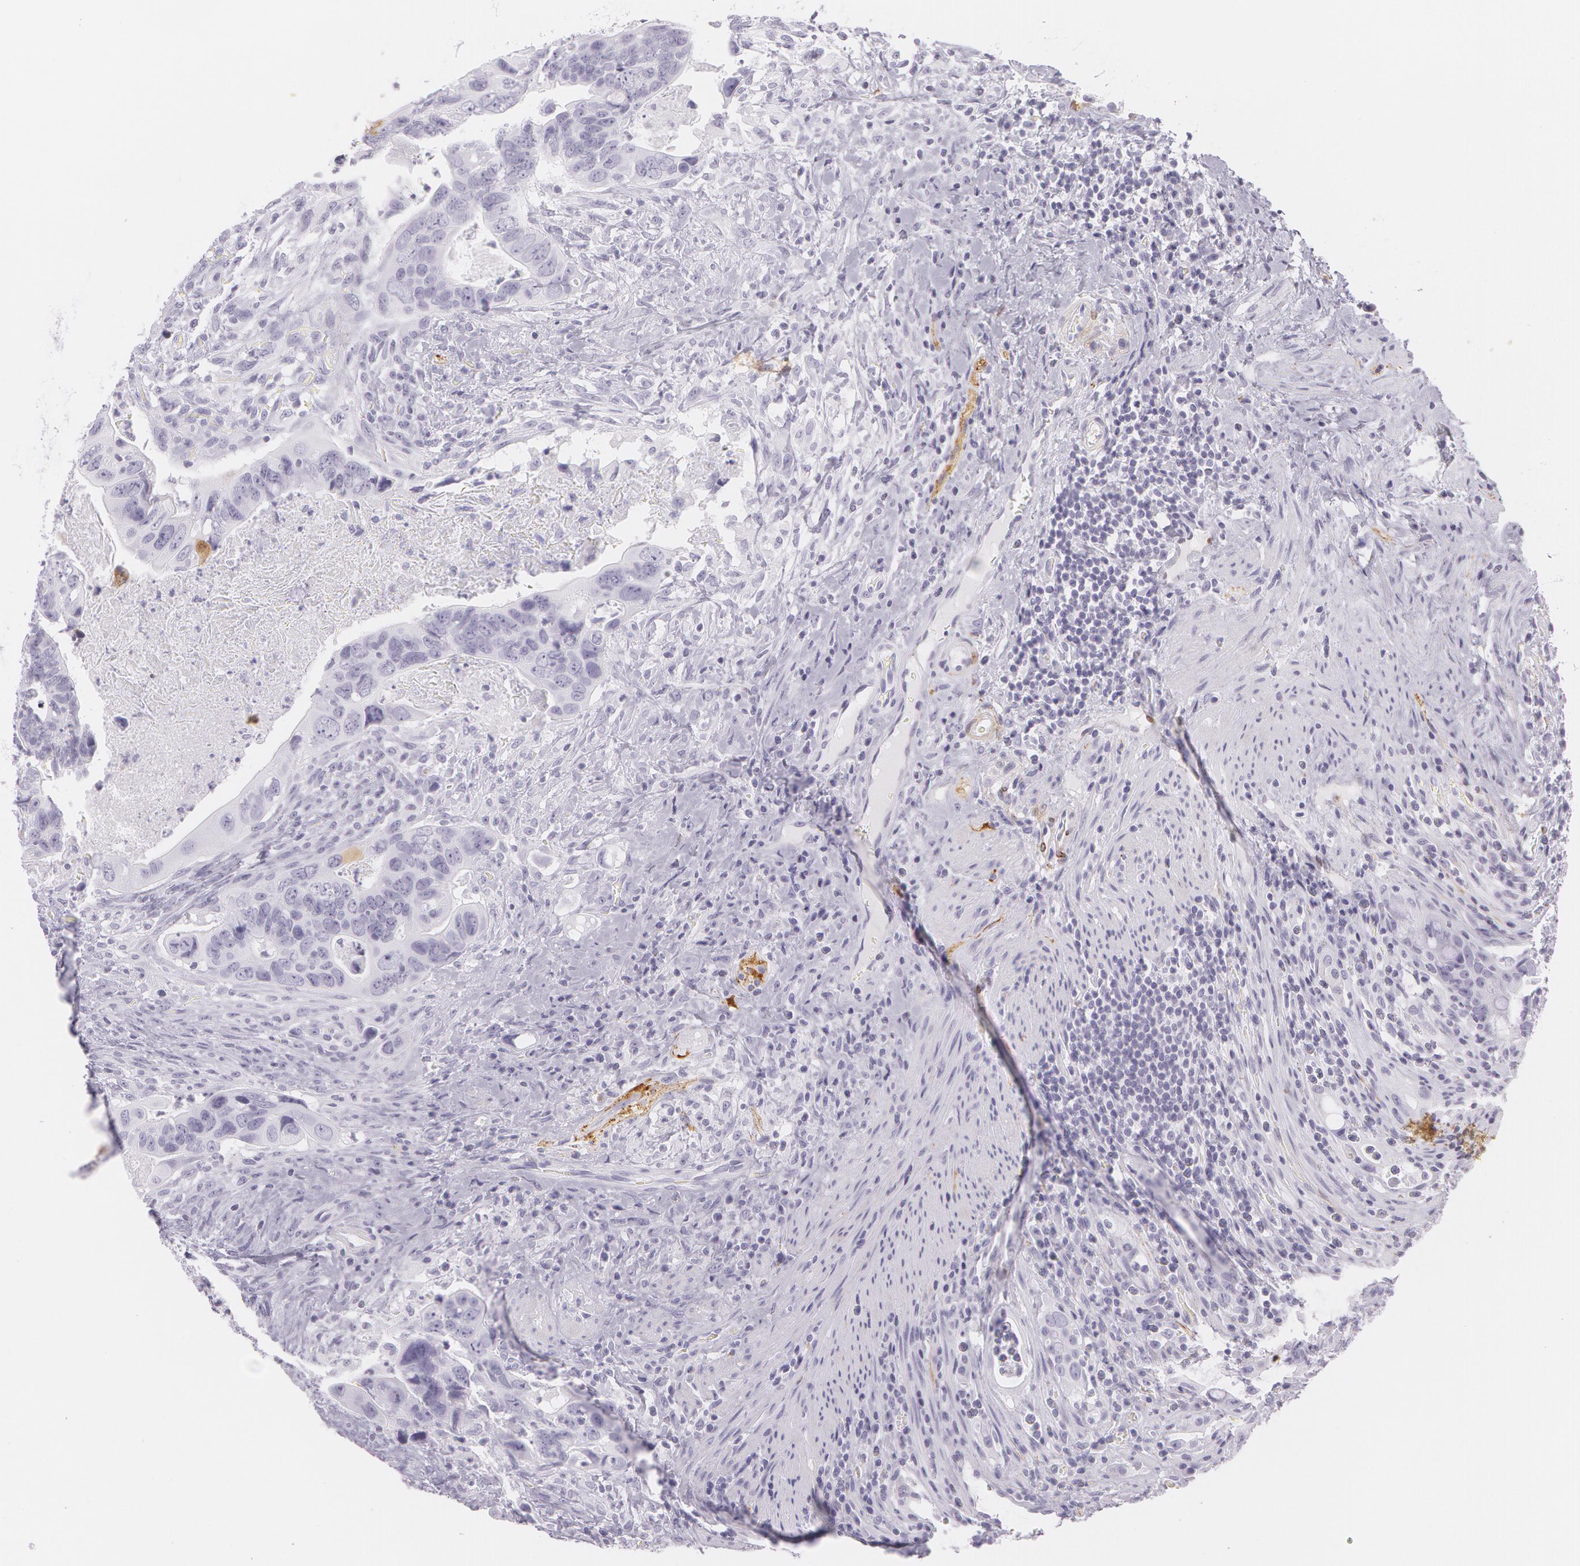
{"staining": {"intensity": "negative", "quantity": "none", "location": "none"}, "tissue": "colorectal cancer", "cell_type": "Tumor cells", "image_type": "cancer", "snomed": [{"axis": "morphology", "description": "Adenocarcinoma, NOS"}, {"axis": "topography", "description": "Rectum"}], "caption": "Tumor cells are negative for brown protein staining in colorectal cancer (adenocarcinoma). (DAB IHC with hematoxylin counter stain).", "gene": "SNCG", "patient": {"sex": "male", "age": 53}}